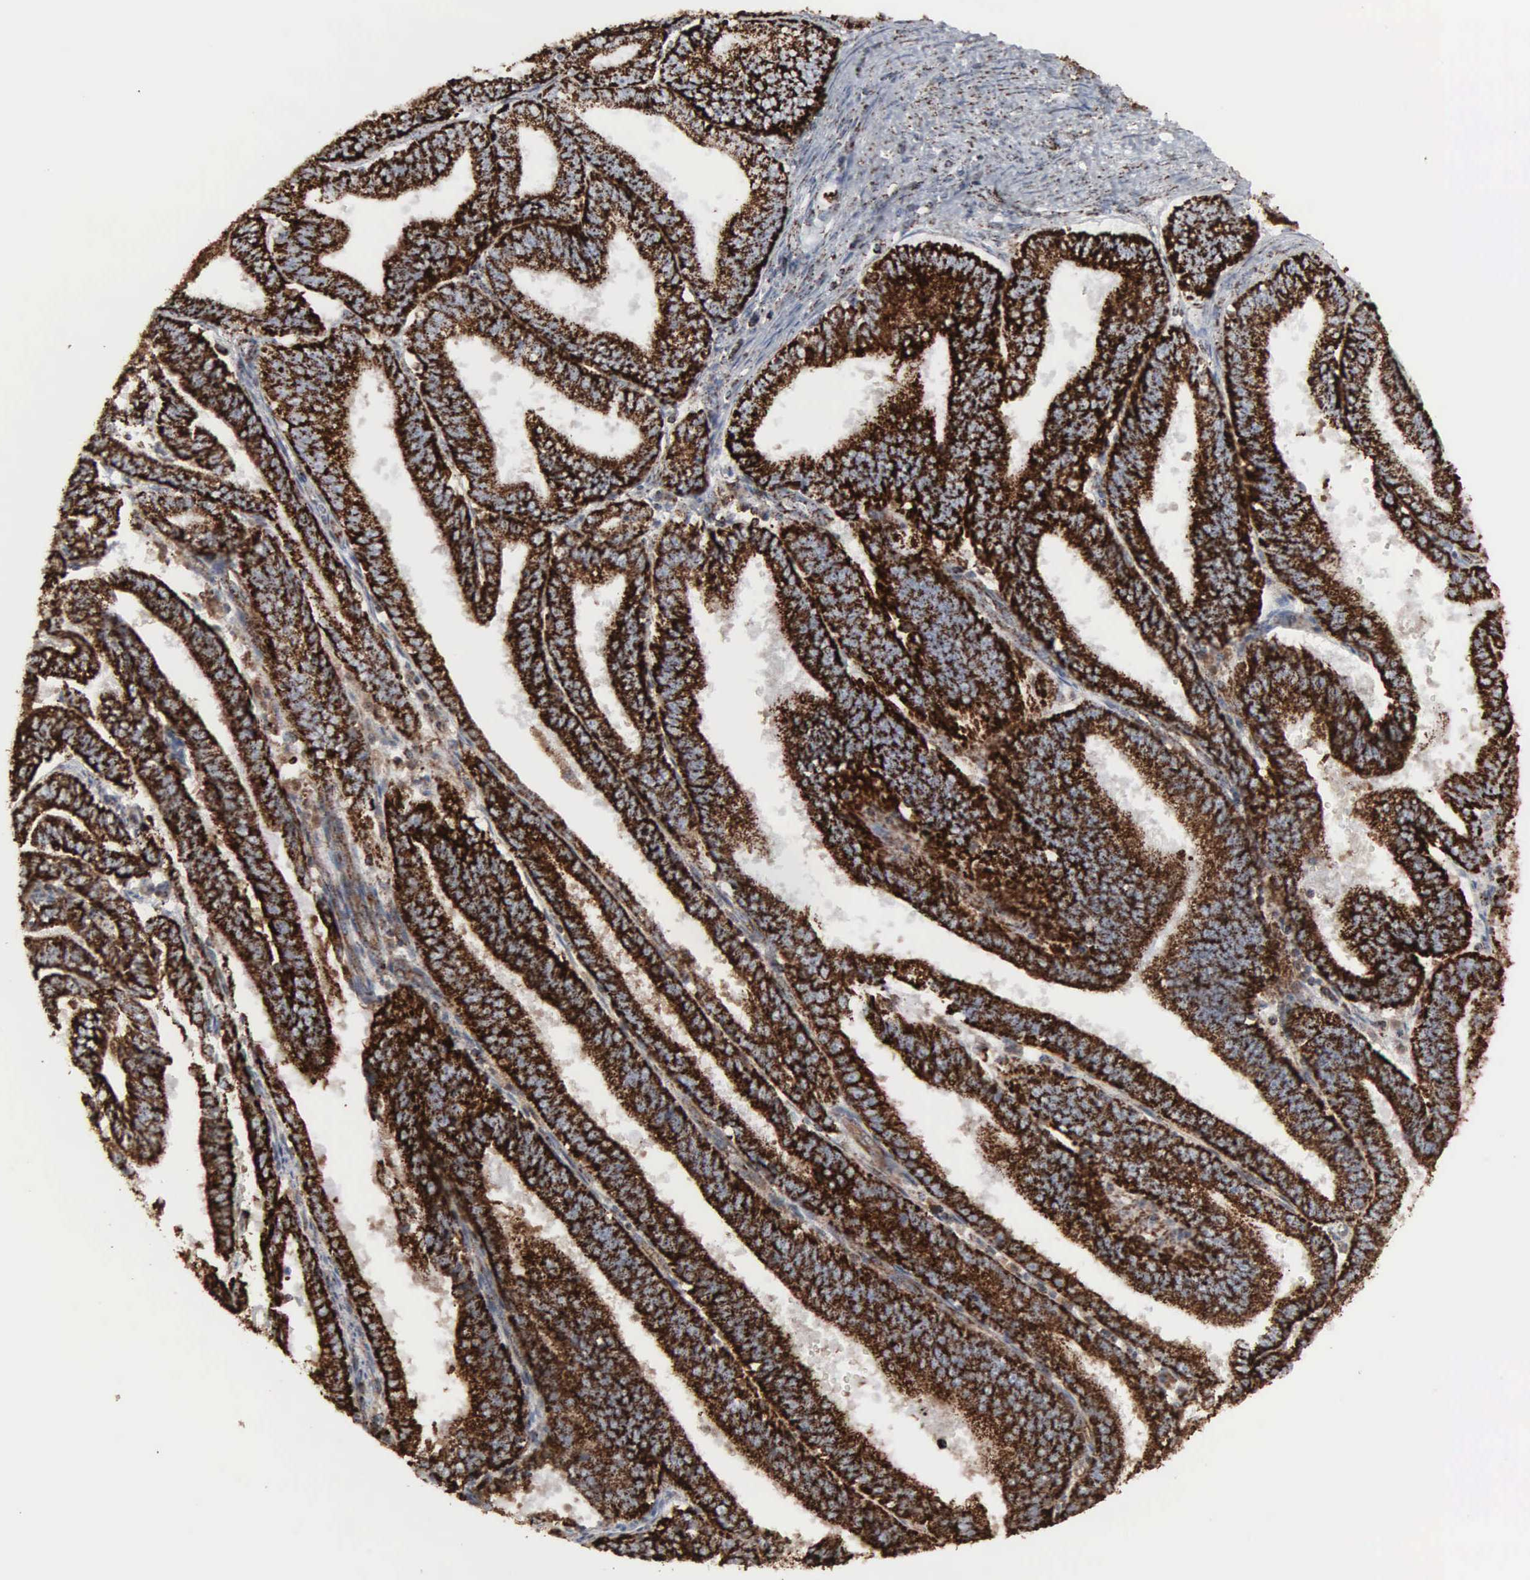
{"staining": {"intensity": "strong", "quantity": ">75%", "location": "cytoplasmic/membranous"}, "tissue": "endometrial cancer", "cell_type": "Tumor cells", "image_type": "cancer", "snomed": [{"axis": "morphology", "description": "Adenocarcinoma, NOS"}, {"axis": "topography", "description": "Endometrium"}], "caption": "Immunohistochemical staining of human endometrial cancer demonstrates strong cytoplasmic/membranous protein staining in approximately >75% of tumor cells.", "gene": "HSPA9", "patient": {"sex": "female", "age": 66}}